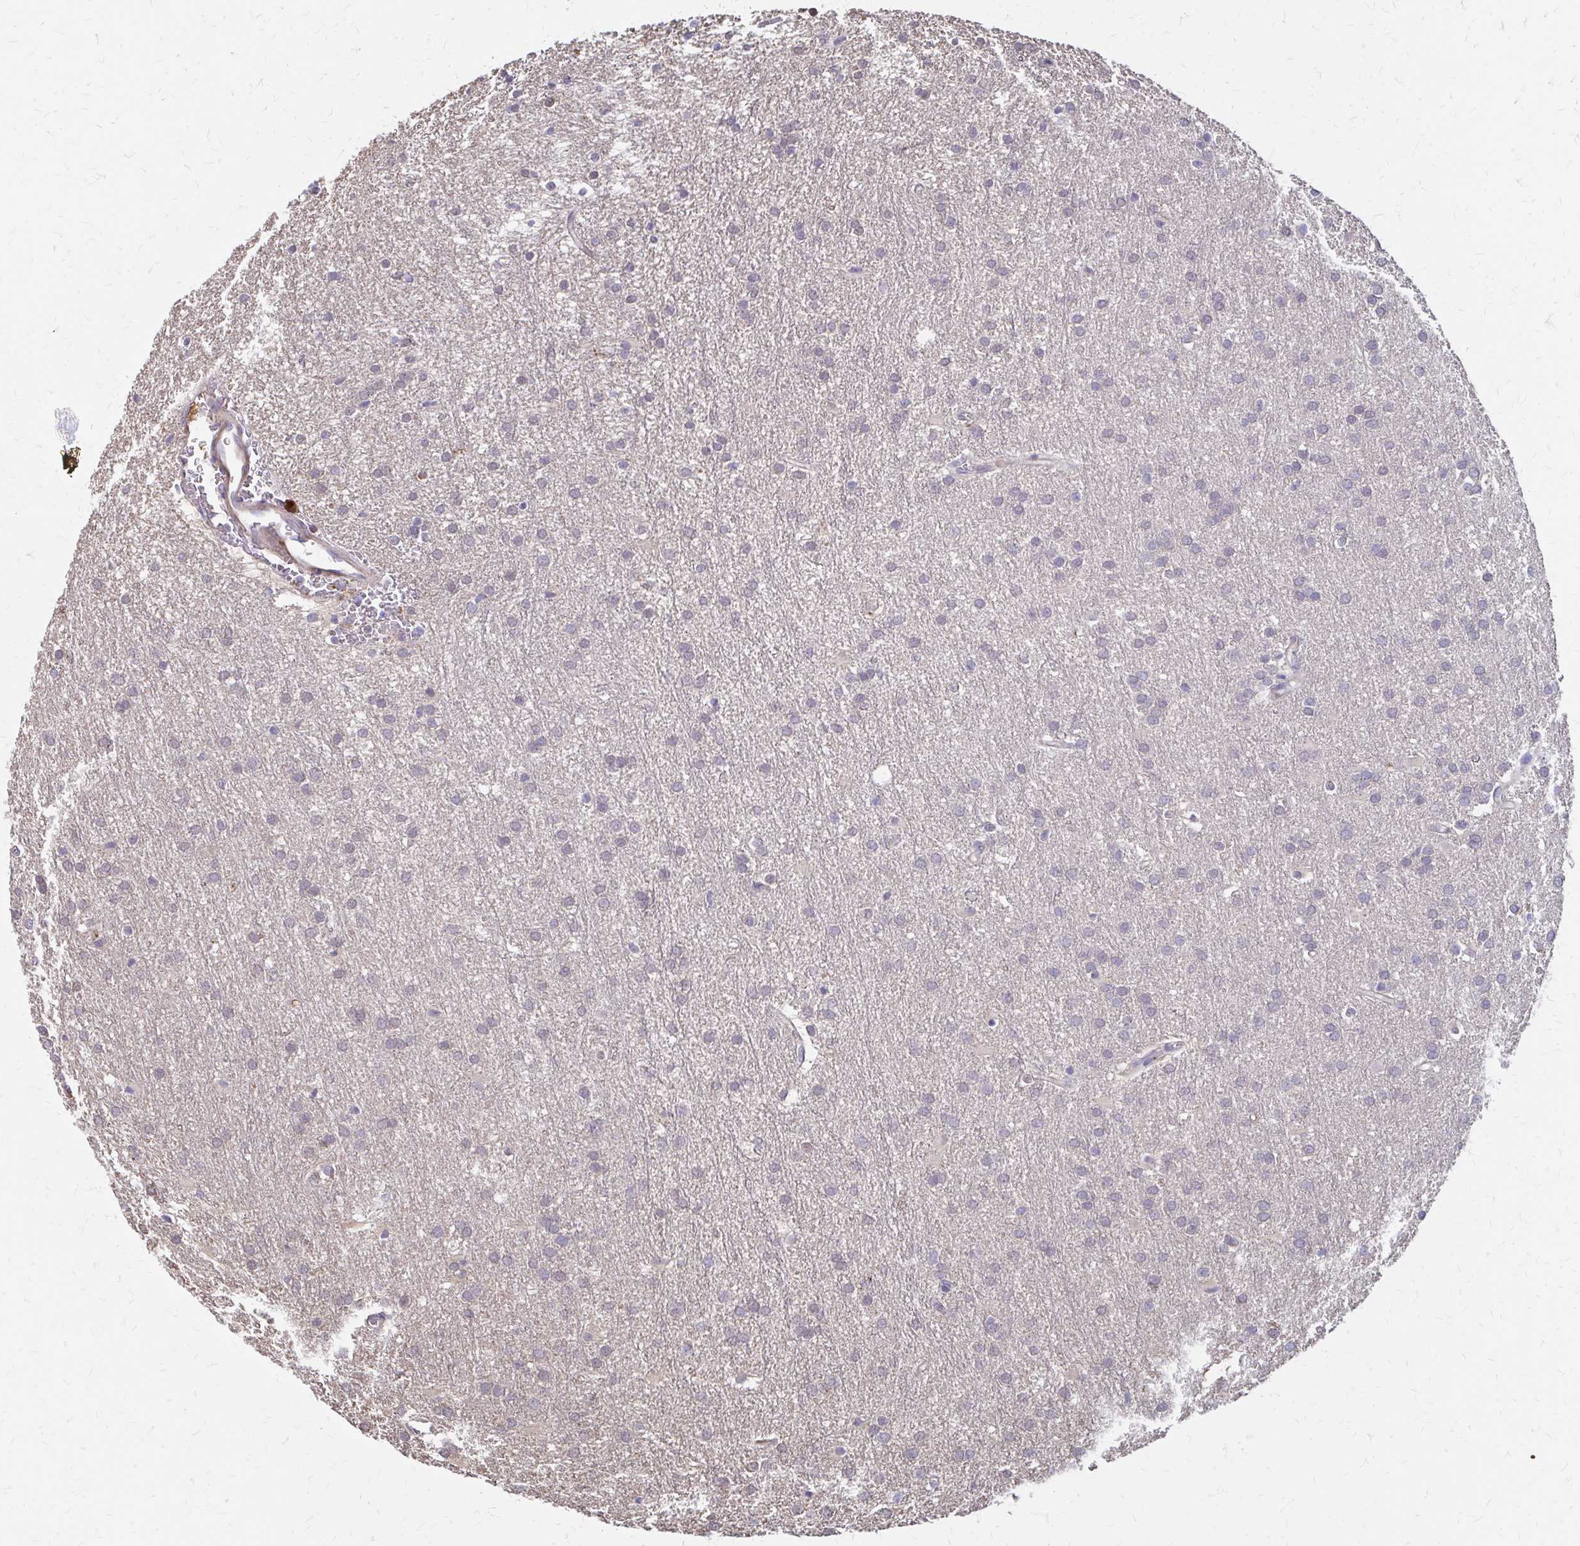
{"staining": {"intensity": "negative", "quantity": "none", "location": "none"}, "tissue": "glioma", "cell_type": "Tumor cells", "image_type": "cancer", "snomed": [{"axis": "morphology", "description": "Glioma, malignant, Low grade"}, {"axis": "topography", "description": "Brain"}], "caption": "A histopathology image of human malignant glioma (low-grade) is negative for staining in tumor cells.", "gene": "IFI44L", "patient": {"sex": "female", "age": 32}}